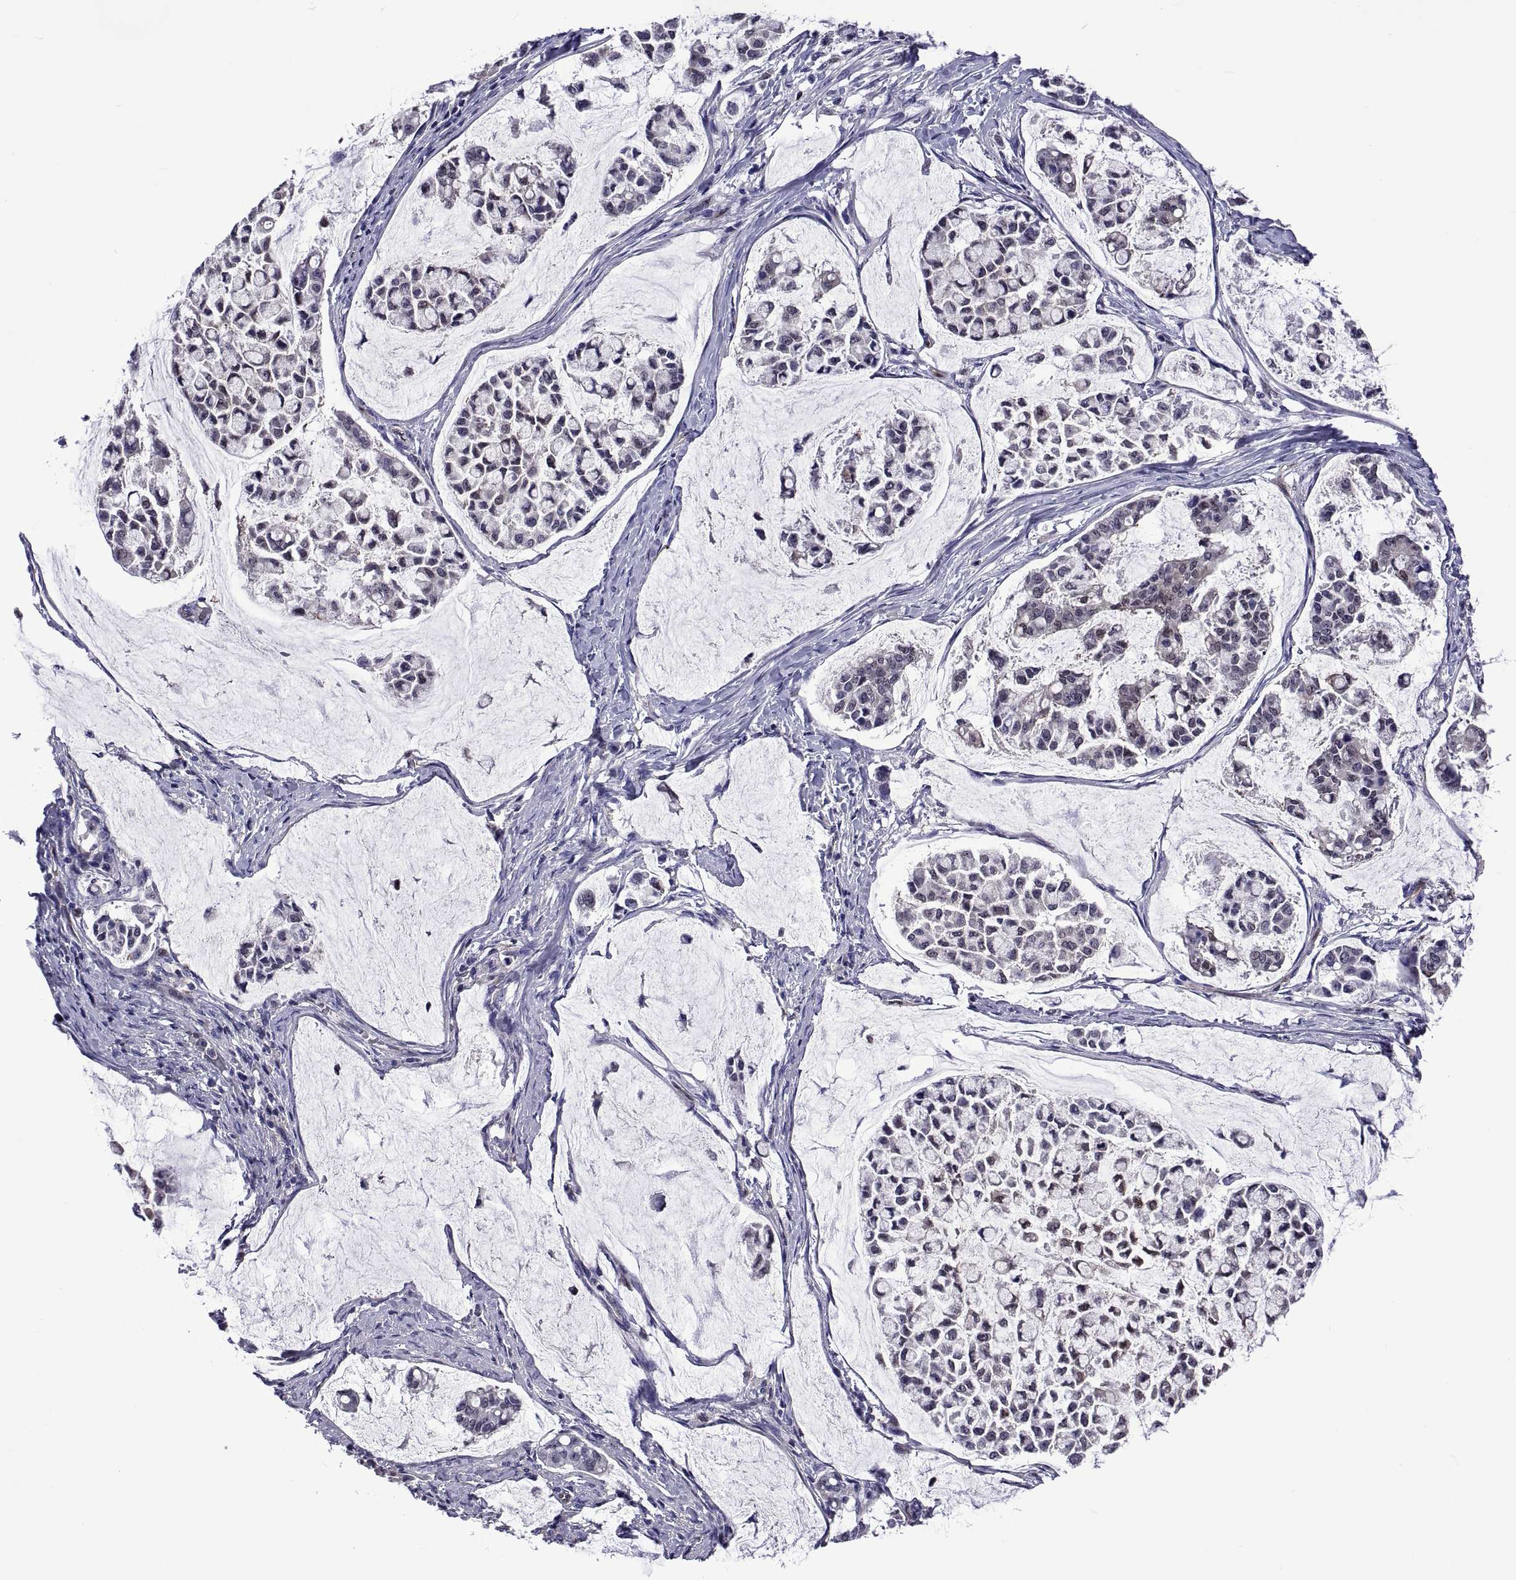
{"staining": {"intensity": "negative", "quantity": "none", "location": "none"}, "tissue": "stomach cancer", "cell_type": "Tumor cells", "image_type": "cancer", "snomed": [{"axis": "morphology", "description": "Adenocarcinoma, NOS"}, {"axis": "topography", "description": "Stomach"}], "caption": "A high-resolution micrograph shows immunohistochemistry staining of stomach cancer (adenocarcinoma), which shows no significant expression in tumor cells.", "gene": "LCN9", "patient": {"sex": "male", "age": 82}}